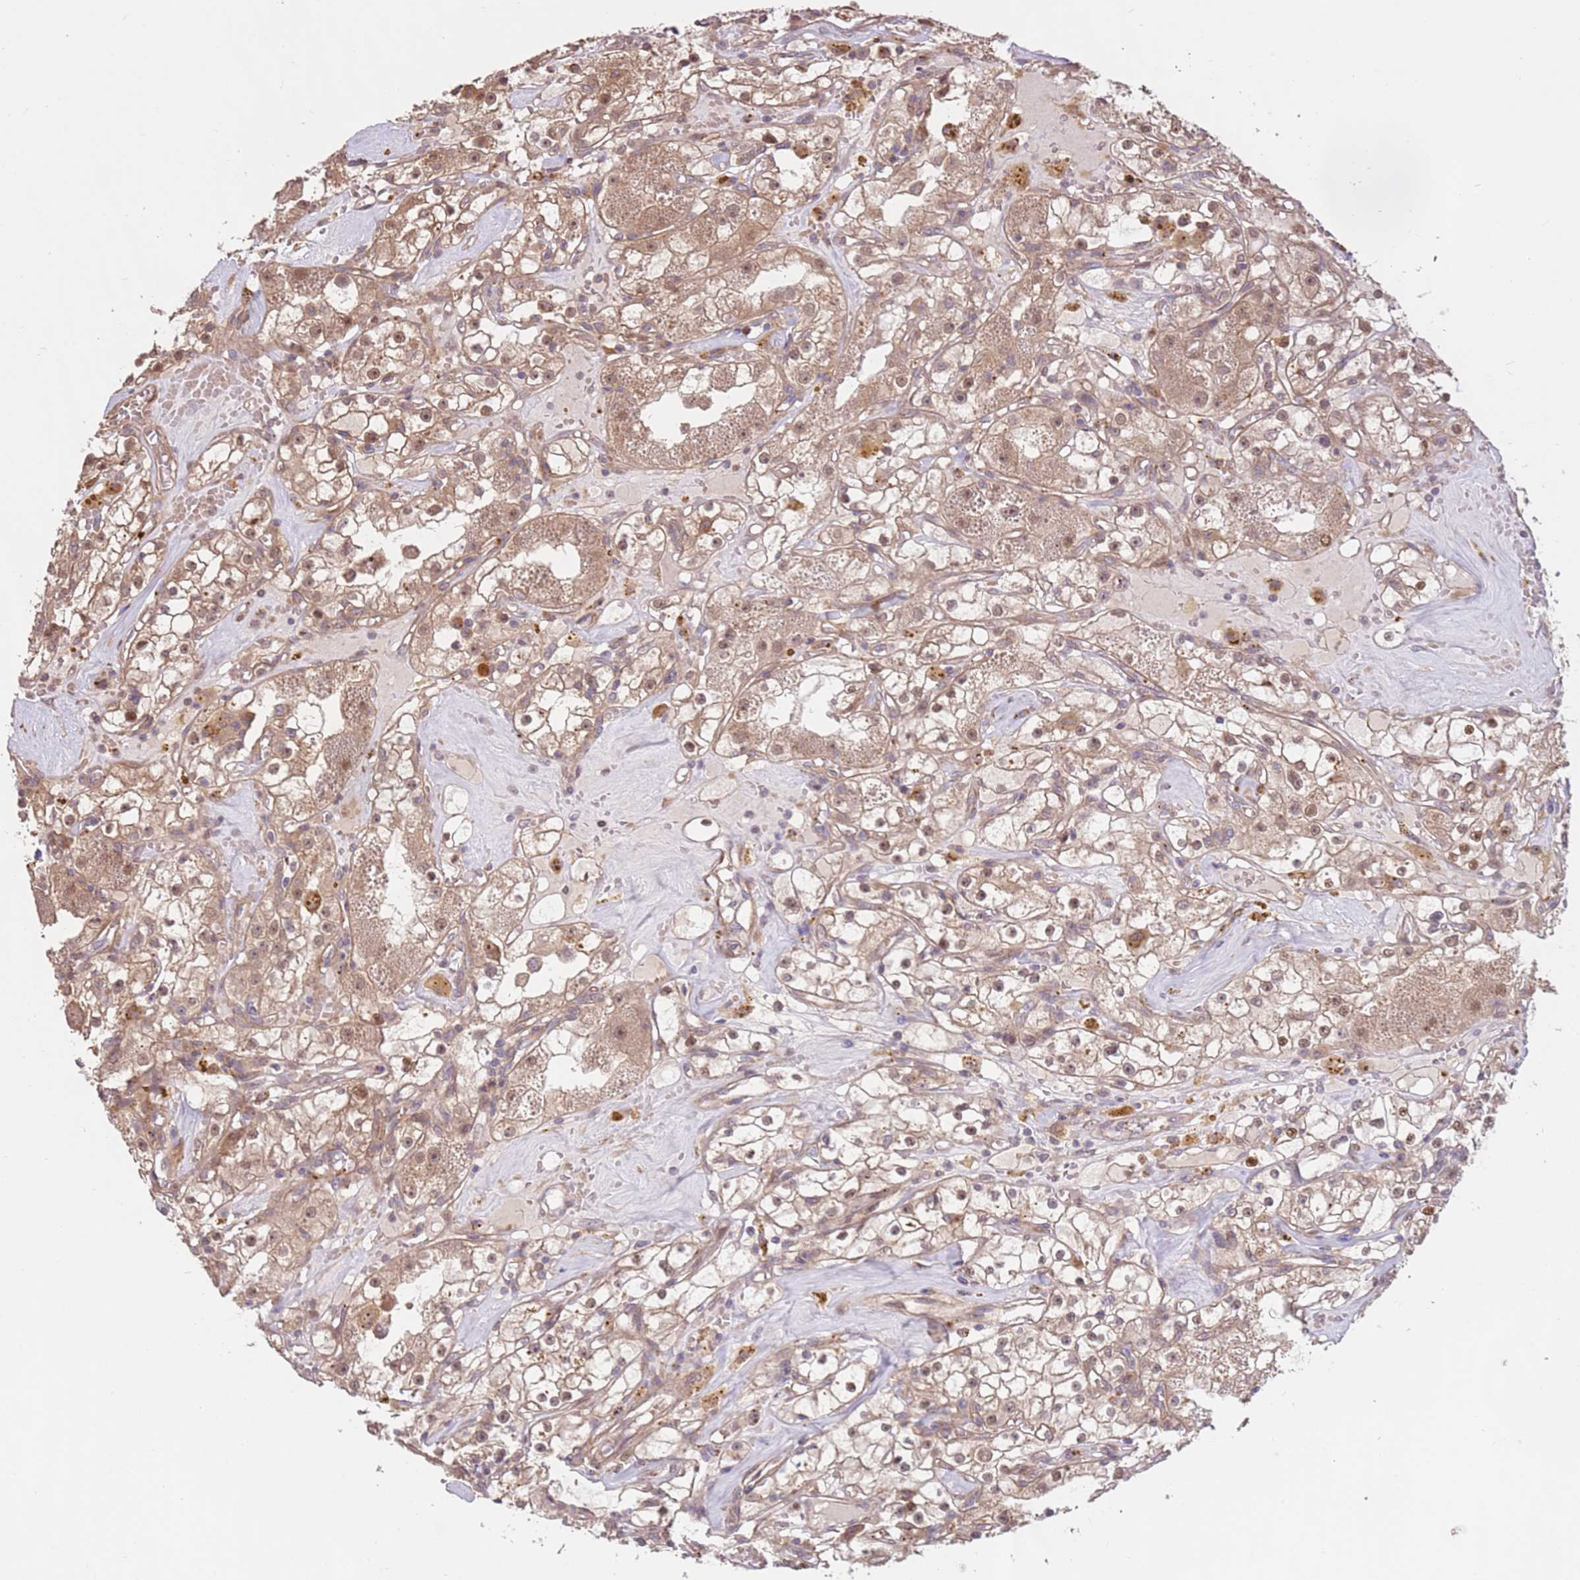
{"staining": {"intensity": "moderate", "quantity": ">75%", "location": "cytoplasmic/membranous,nuclear"}, "tissue": "renal cancer", "cell_type": "Tumor cells", "image_type": "cancer", "snomed": [{"axis": "morphology", "description": "Adenocarcinoma, NOS"}, {"axis": "topography", "description": "Kidney"}], "caption": "Brown immunohistochemical staining in human renal adenocarcinoma reveals moderate cytoplasmic/membranous and nuclear positivity in about >75% of tumor cells.", "gene": "CCDC112", "patient": {"sex": "male", "age": 56}}